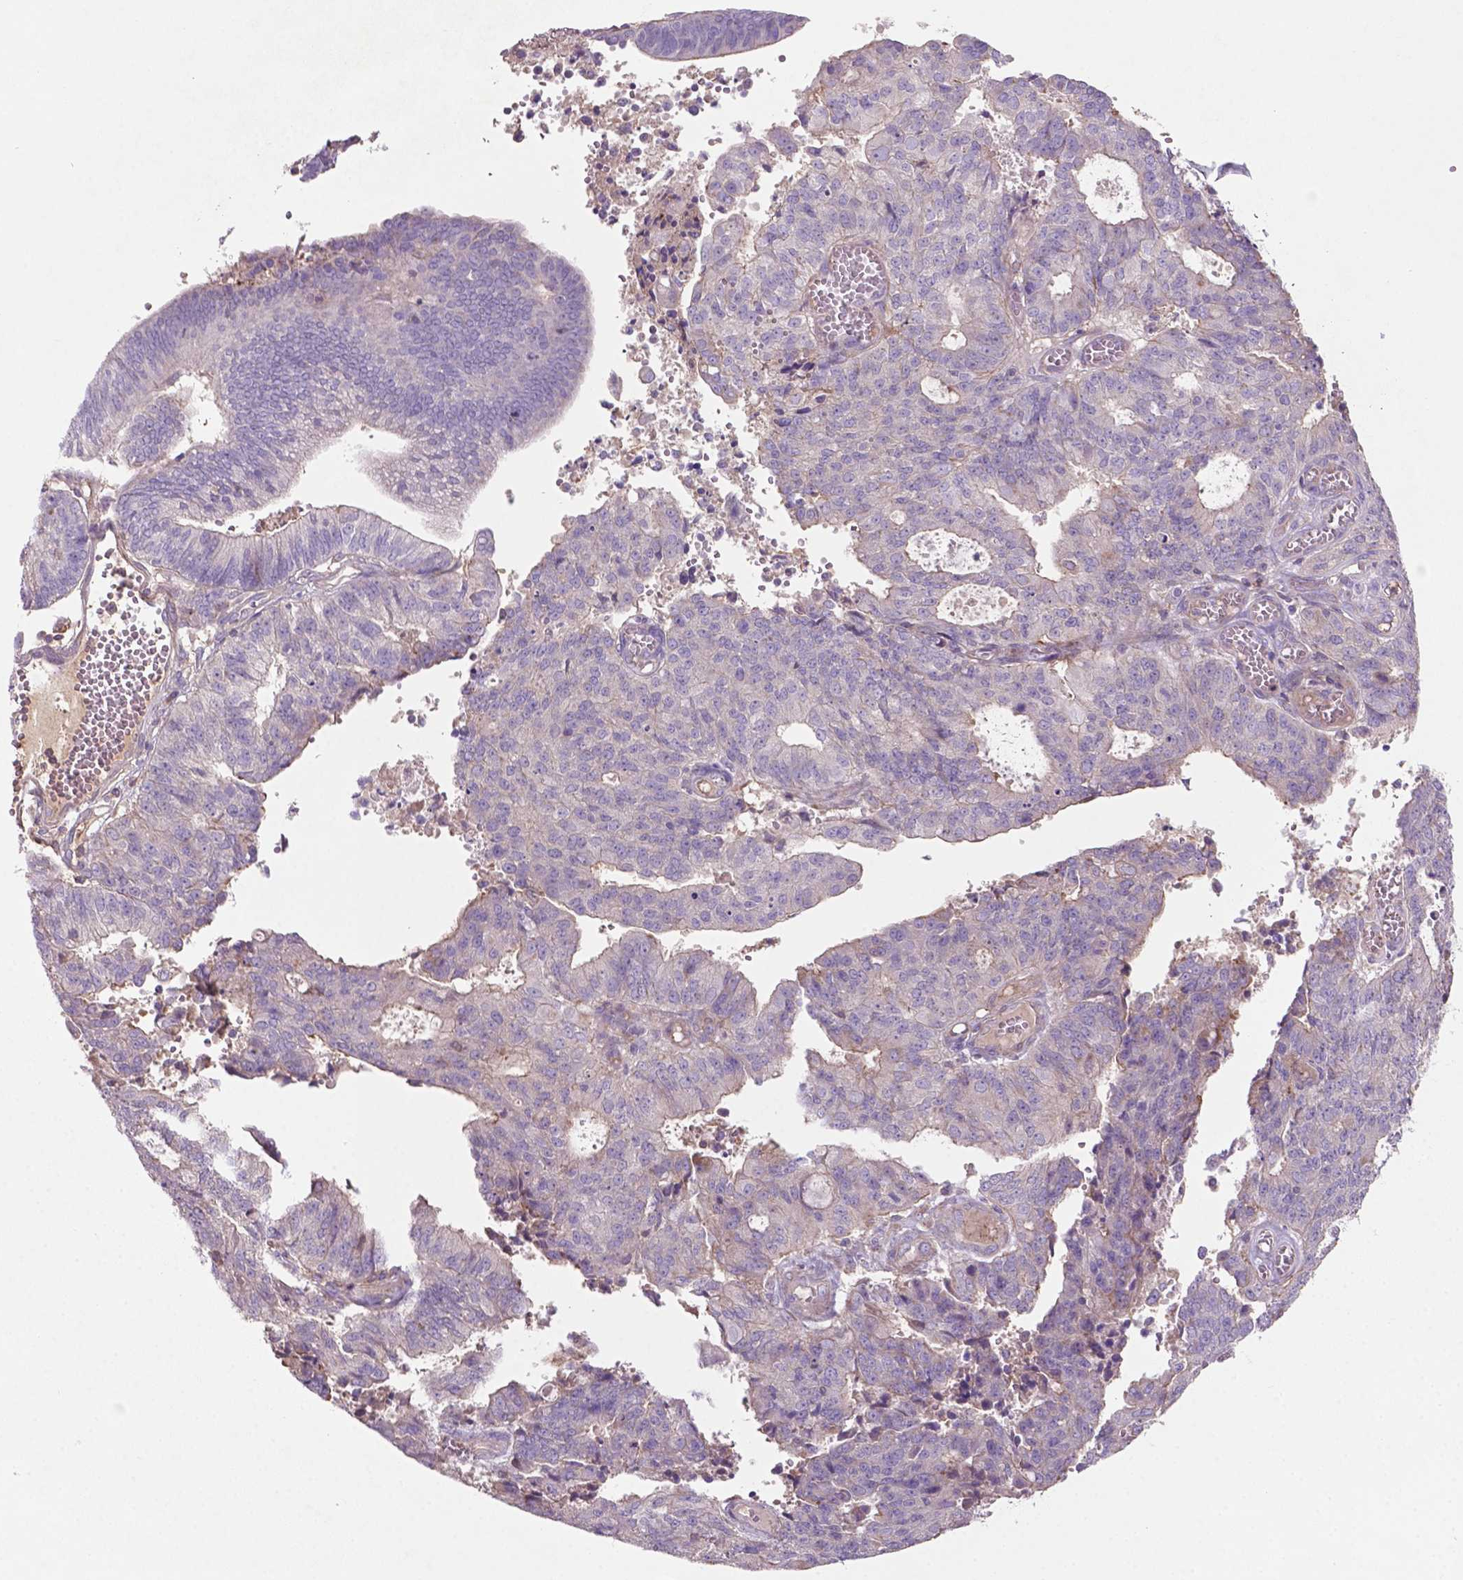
{"staining": {"intensity": "negative", "quantity": "none", "location": "none"}, "tissue": "endometrial cancer", "cell_type": "Tumor cells", "image_type": "cancer", "snomed": [{"axis": "morphology", "description": "Adenocarcinoma, NOS"}, {"axis": "topography", "description": "Endometrium"}], "caption": "Tumor cells are negative for protein expression in human endometrial adenocarcinoma.", "gene": "BMP4", "patient": {"sex": "female", "age": 82}}